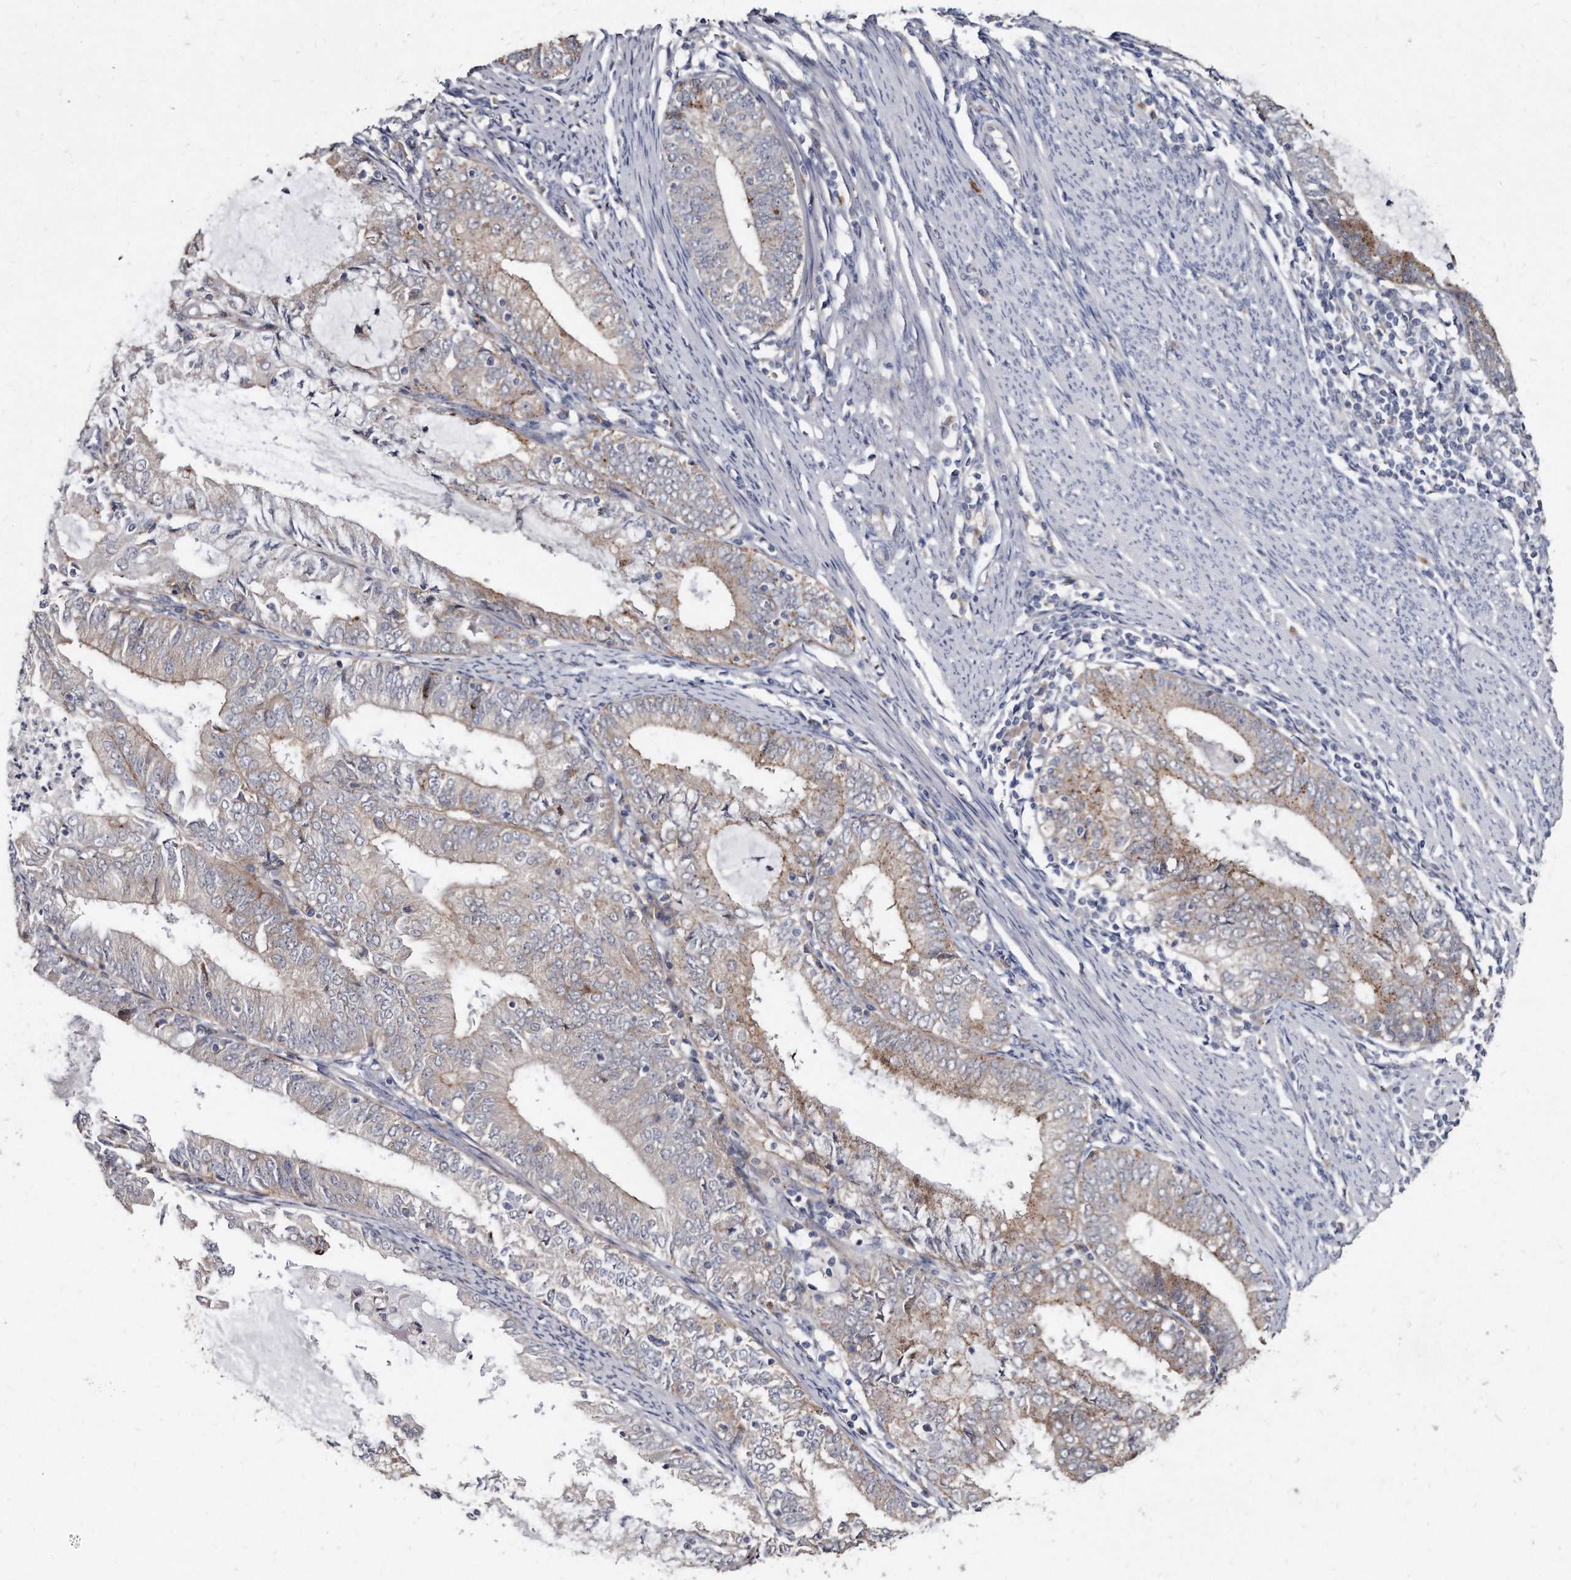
{"staining": {"intensity": "weak", "quantity": "25%-75%", "location": "cytoplasmic/membranous"}, "tissue": "endometrial cancer", "cell_type": "Tumor cells", "image_type": "cancer", "snomed": [{"axis": "morphology", "description": "Adenocarcinoma, NOS"}, {"axis": "topography", "description": "Endometrium"}], "caption": "Immunohistochemical staining of human endometrial cancer (adenocarcinoma) reveals weak cytoplasmic/membranous protein staining in approximately 25%-75% of tumor cells. The staining was performed using DAB (3,3'-diaminobenzidine), with brown indicating positive protein expression. Nuclei are stained blue with hematoxylin.", "gene": "KLHDC3", "patient": {"sex": "female", "age": 57}}